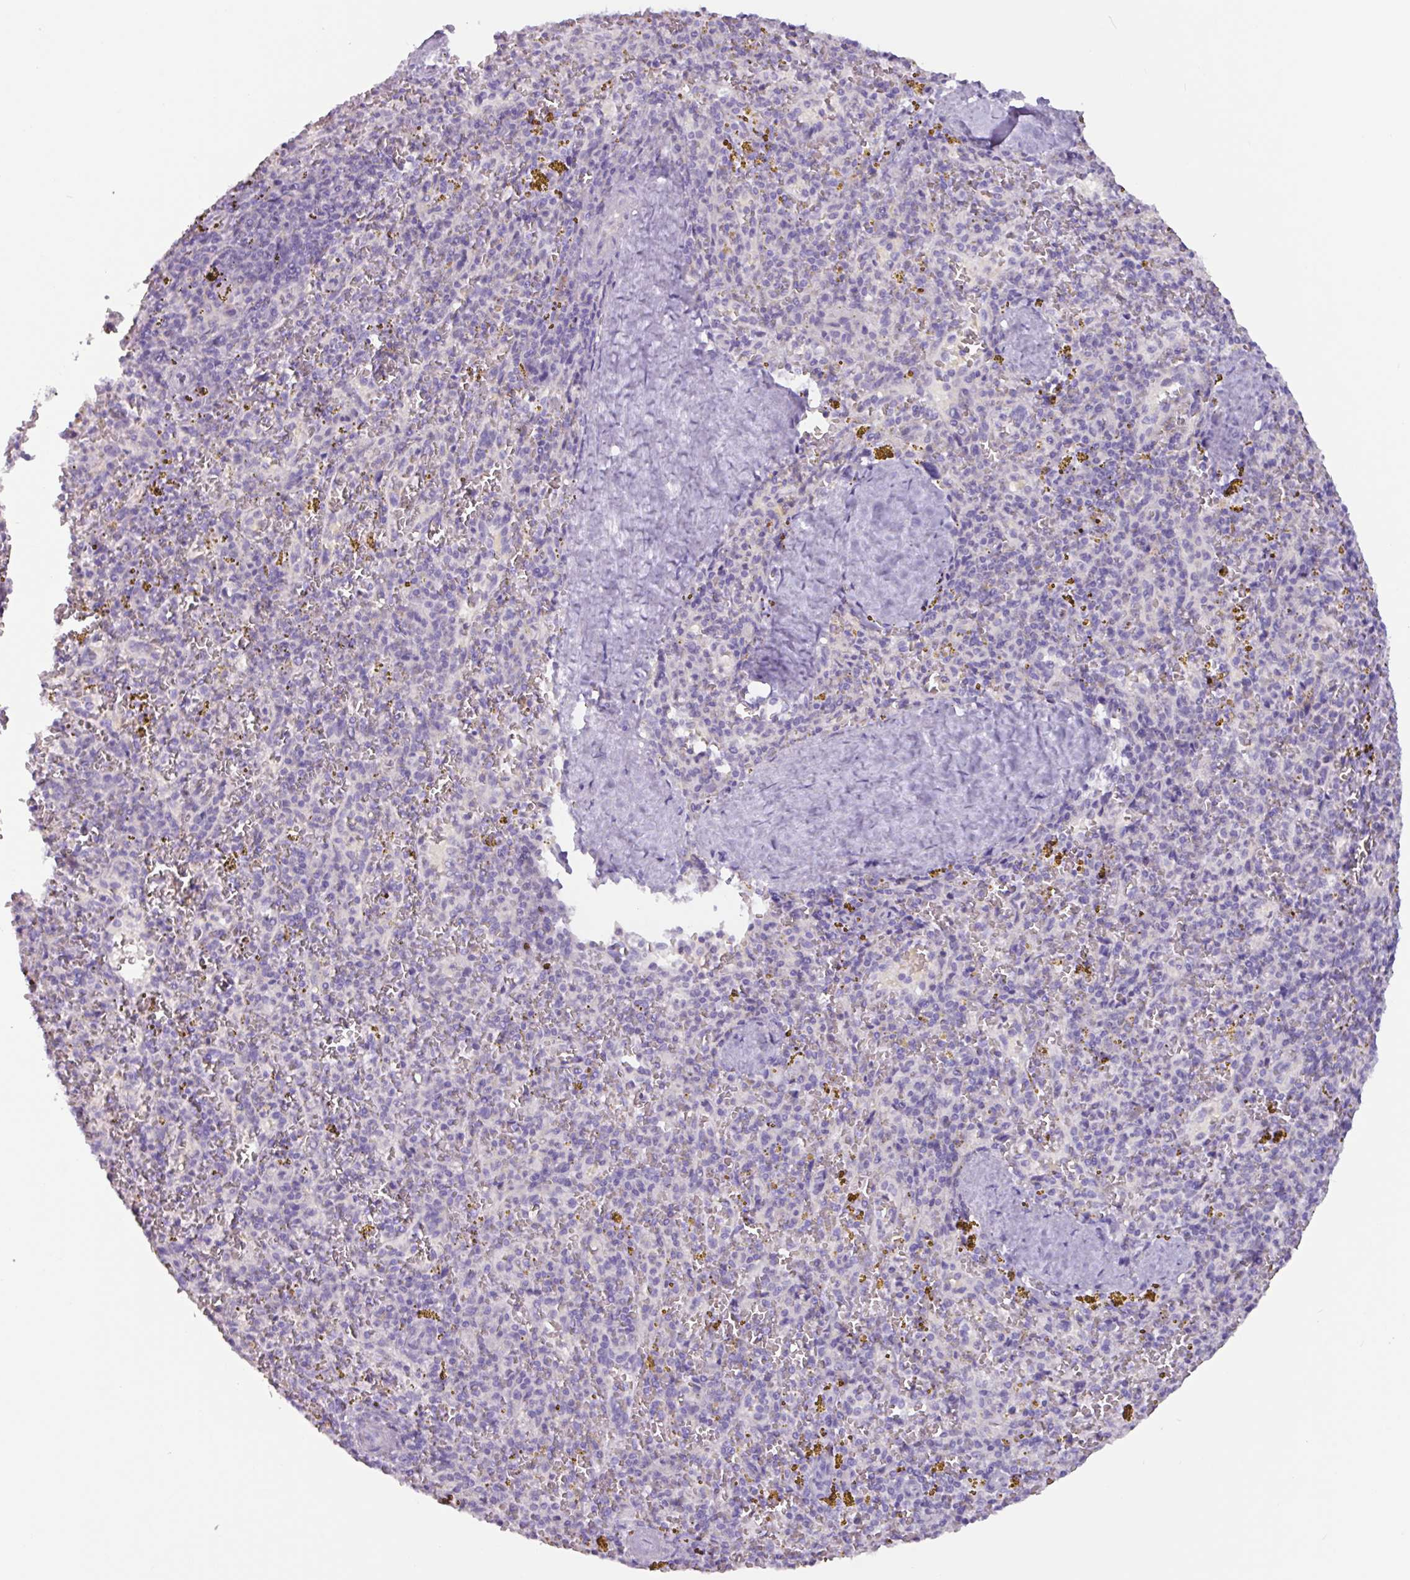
{"staining": {"intensity": "negative", "quantity": "none", "location": "none"}, "tissue": "spleen", "cell_type": "Cells in red pulp", "image_type": "normal", "snomed": [{"axis": "morphology", "description": "Normal tissue, NOS"}, {"axis": "topography", "description": "Spleen"}], "caption": "A histopathology image of human spleen is negative for staining in cells in red pulp. Nuclei are stained in blue.", "gene": "ADGRE1", "patient": {"sex": "male", "age": 57}}